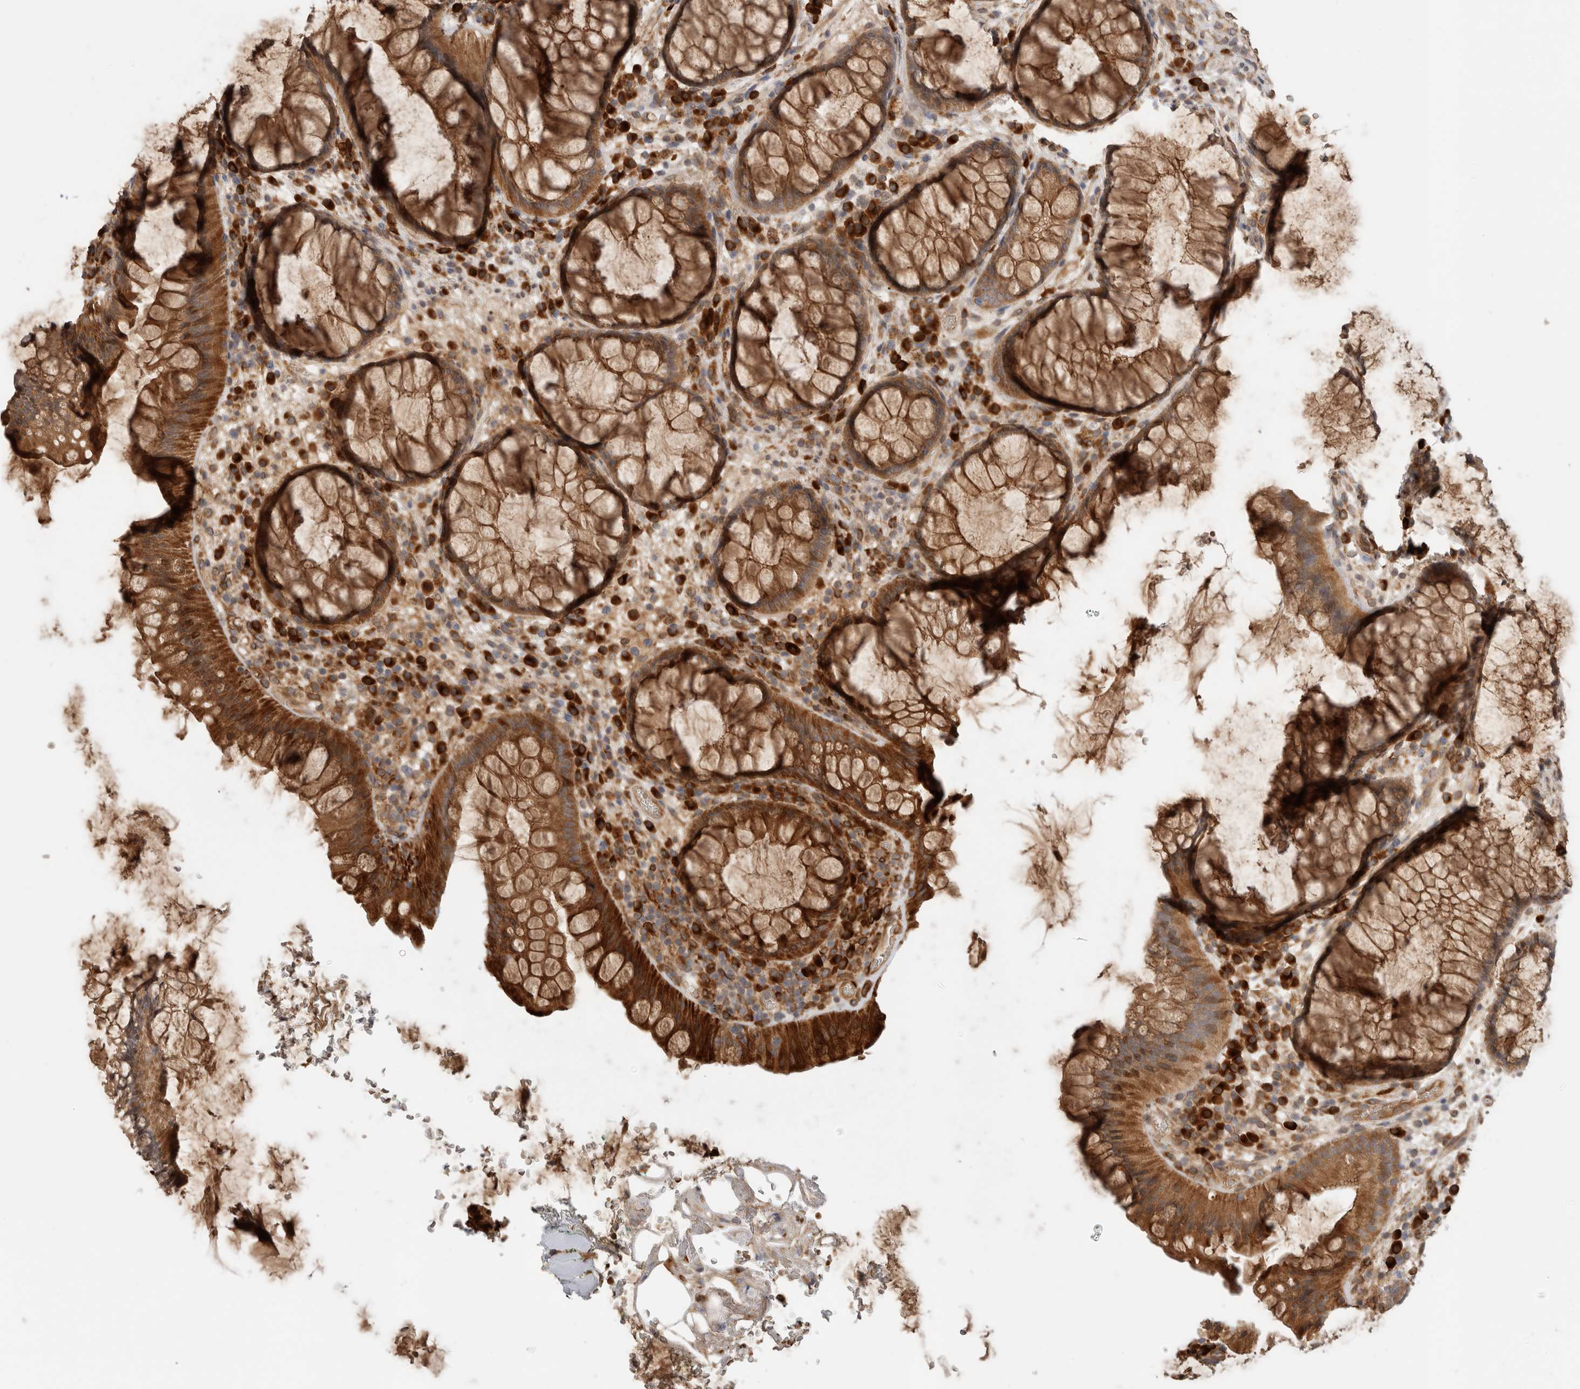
{"staining": {"intensity": "moderate", "quantity": ">75%", "location": "cytoplasmic/membranous"}, "tissue": "rectum", "cell_type": "Glandular cells", "image_type": "normal", "snomed": [{"axis": "morphology", "description": "Normal tissue, NOS"}, {"axis": "topography", "description": "Rectum"}], "caption": "Immunohistochemistry photomicrograph of unremarkable rectum: human rectum stained using IHC displays medium levels of moderate protein expression localized specifically in the cytoplasmic/membranous of glandular cells, appearing as a cytoplasmic/membranous brown color.", "gene": "APOL2", "patient": {"sex": "male", "age": 51}}